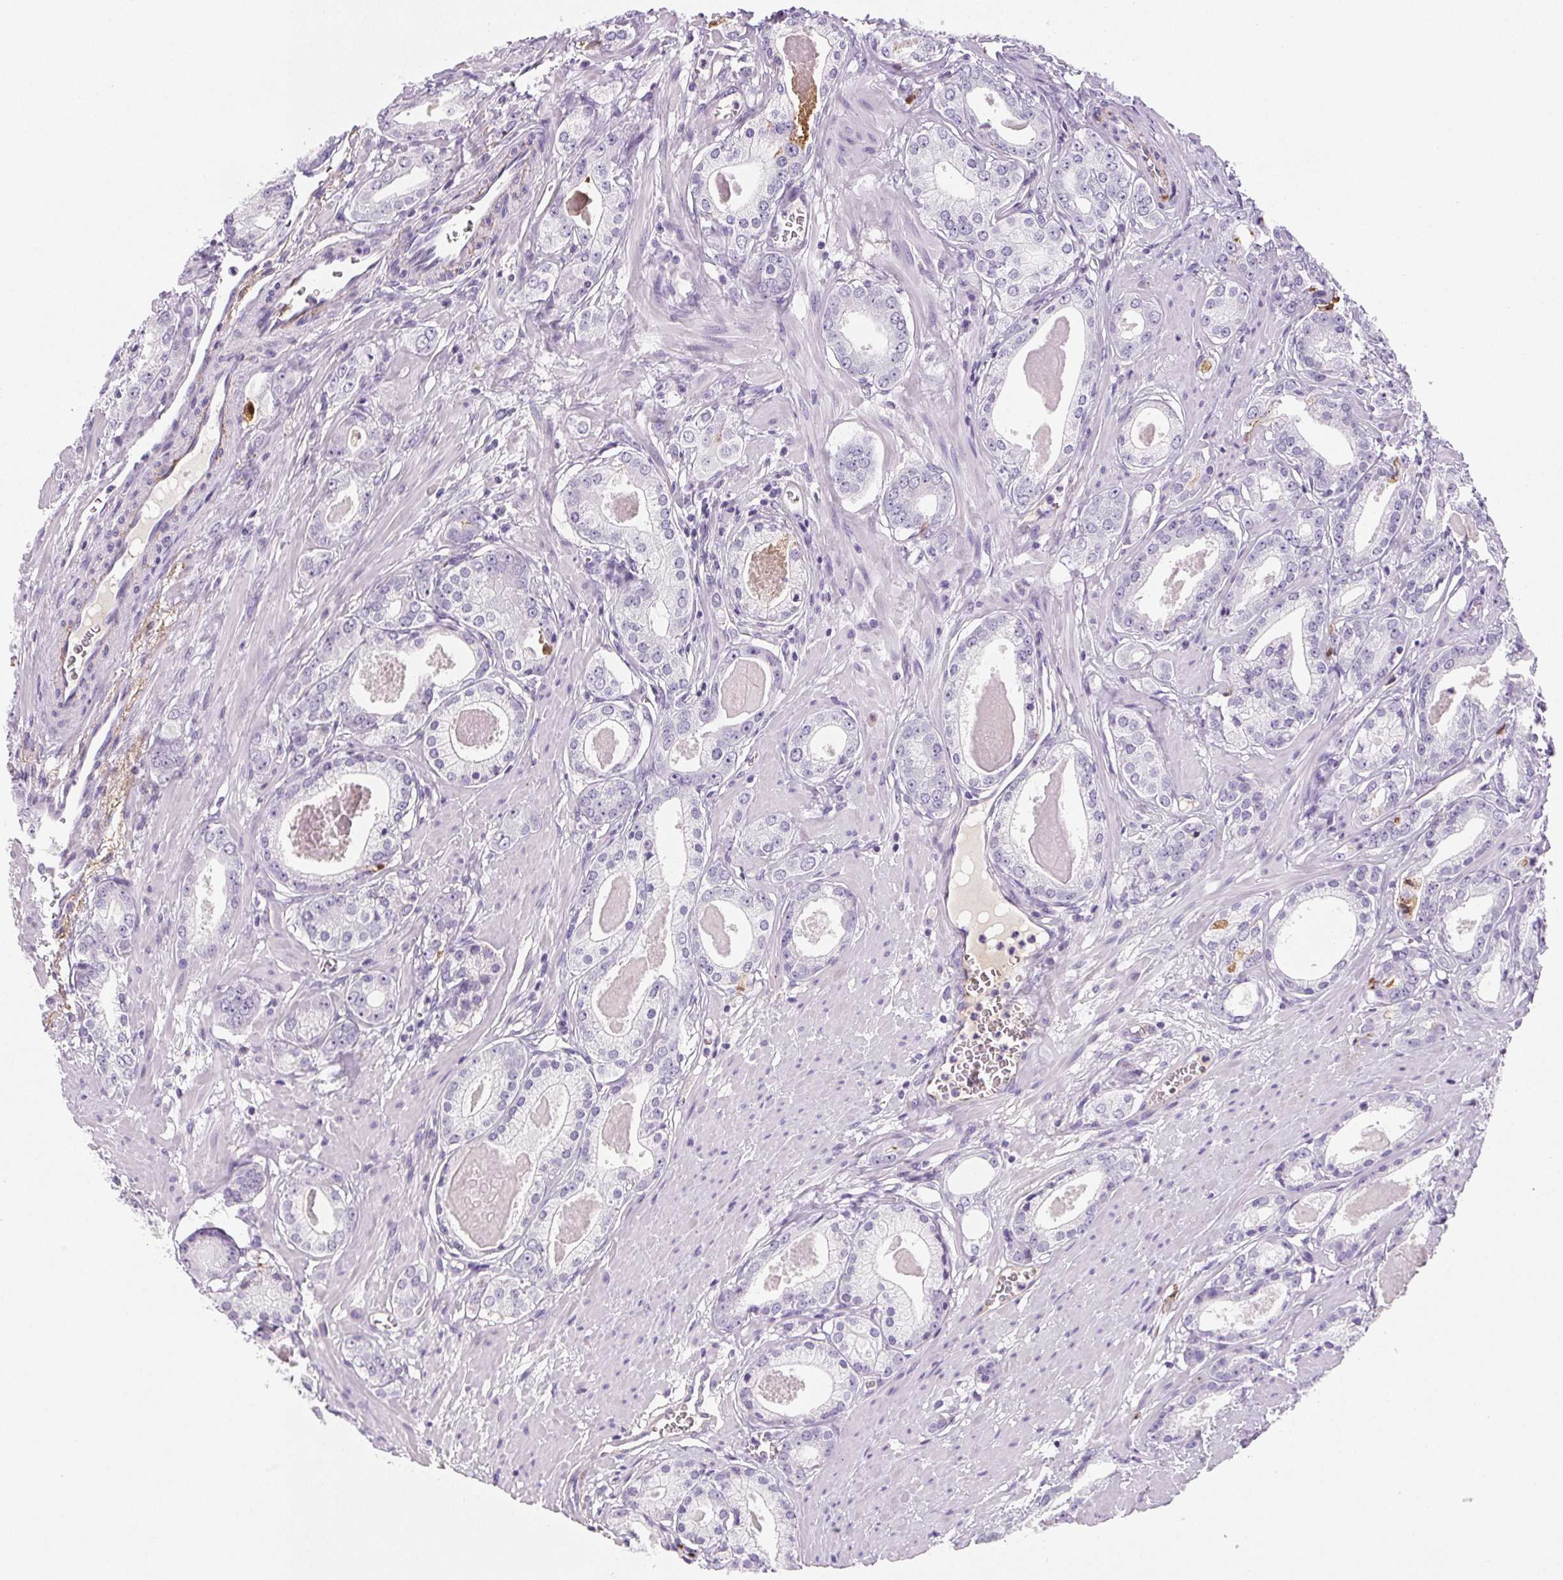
{"staining": {"intensity": "negative", "quantity": "none", "location": "none"}, "tissue": "prostate cancer", "cell_type": "Tumor cells", "image_type": "cancer", "snomed": [{"axis": "morphology", "description": "Adenocarcinoma, NOS"}, {"axis": "morphology", "description": "Adenocarcinoma, Low grade"}, {"axis": "topography", "description": "Prostate"}], "caption": "A micrograph of human prostate cancer (low-grade adenocarcinoma) is negative for staining in tumor cells. The staining is performed using DAB brown chromogen with nuclei counter-stained in using hematoxylin.", "gene": "VTN", "patient": {"sex": "male", "age": 64}}